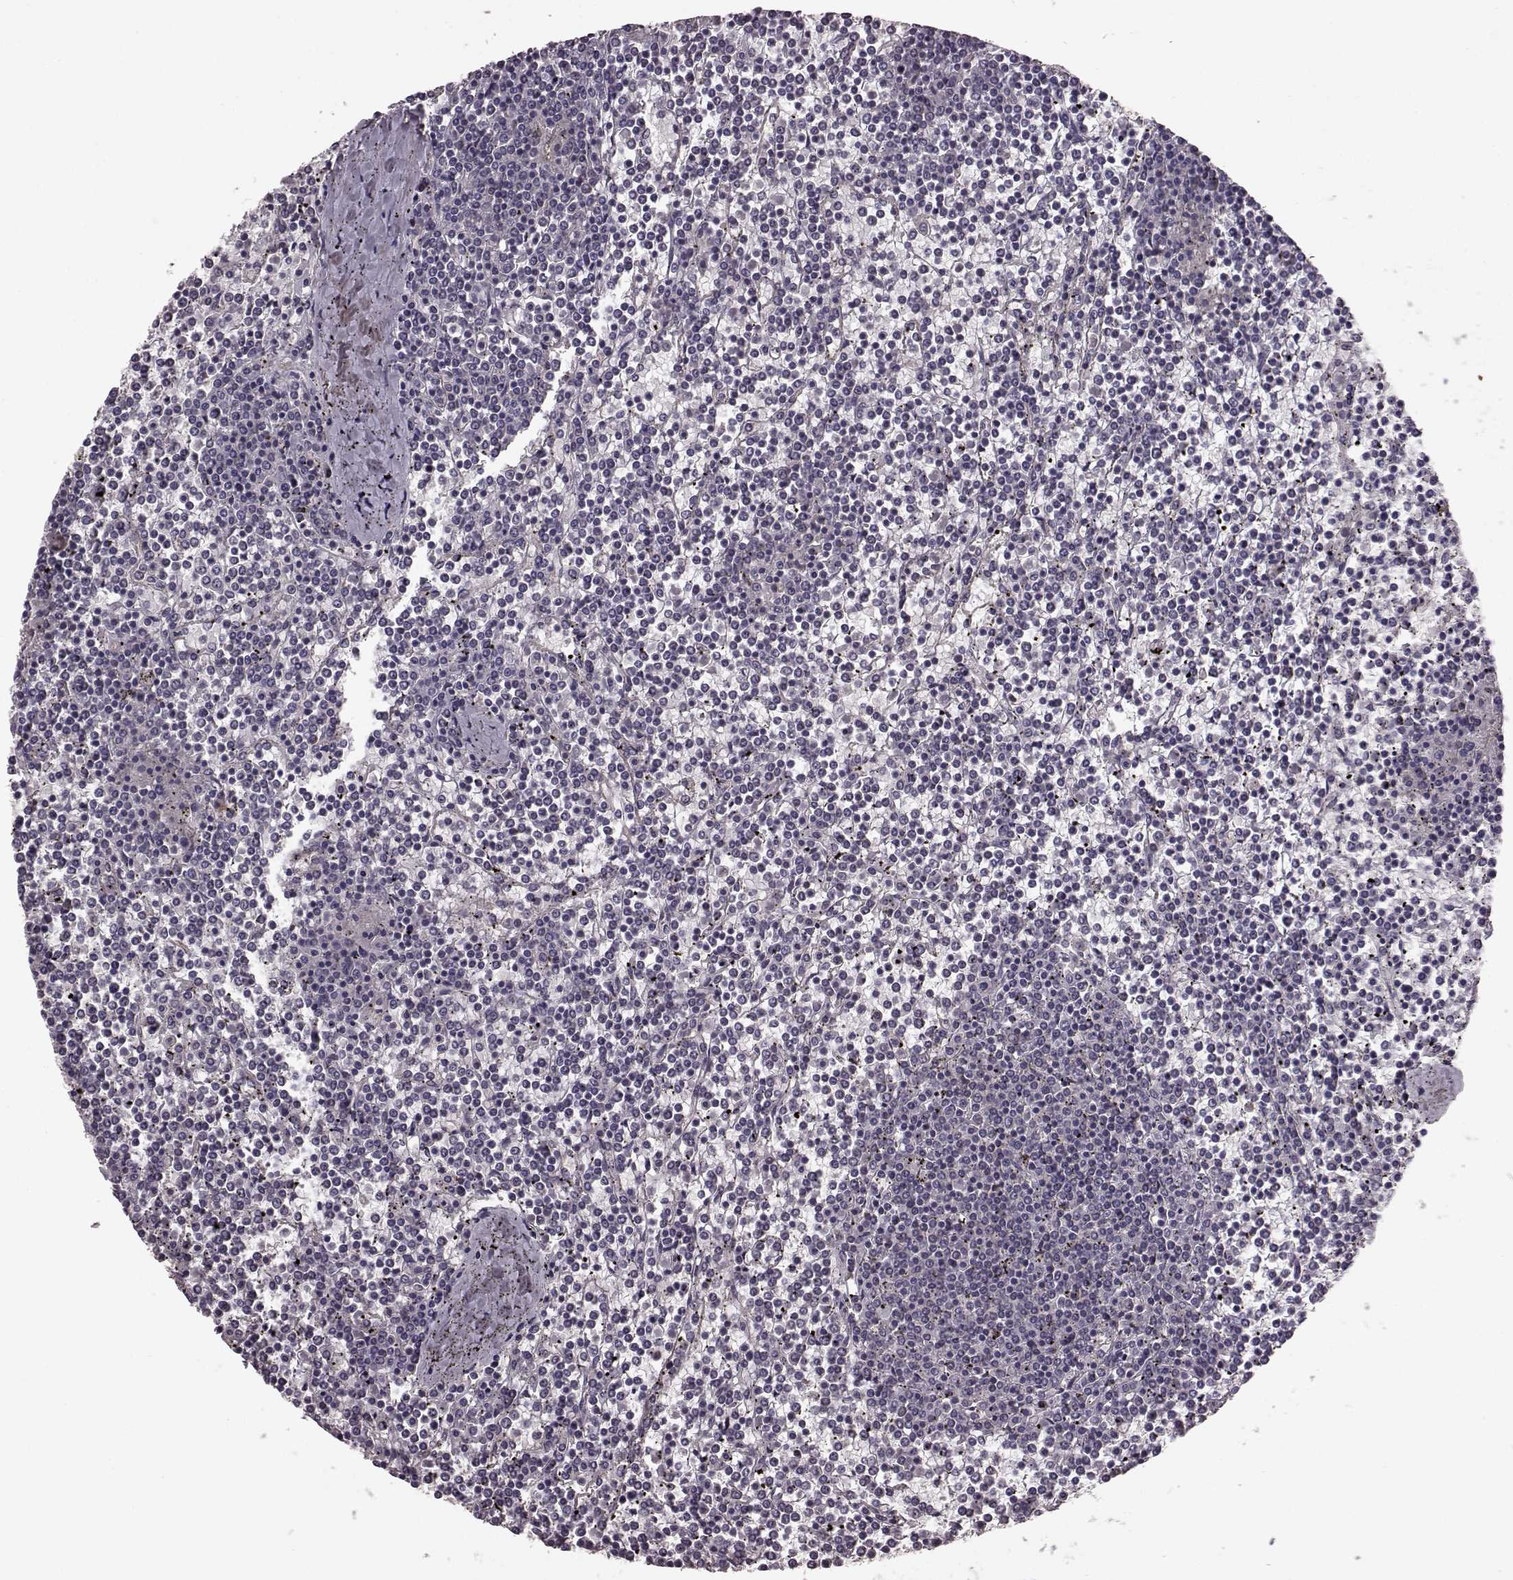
{"staining": {"intensity": "negative", "quantity": "none", "location": "none"}, "tissue": "lymphoma", "cell_type": "Tumor cells", "image_type": "cancer", "snomed": [{"axis": "morphology", "description": "Malignant lymphoma, non-Hodgkin's type, Low grade"}, {"axis": "topography", "description": "Spleen"}], "caption": "Tumor cells show no significant protein expression in lymphoma.", "gene": "NTF3", "patient": {"sex": "female", "age": 19}}